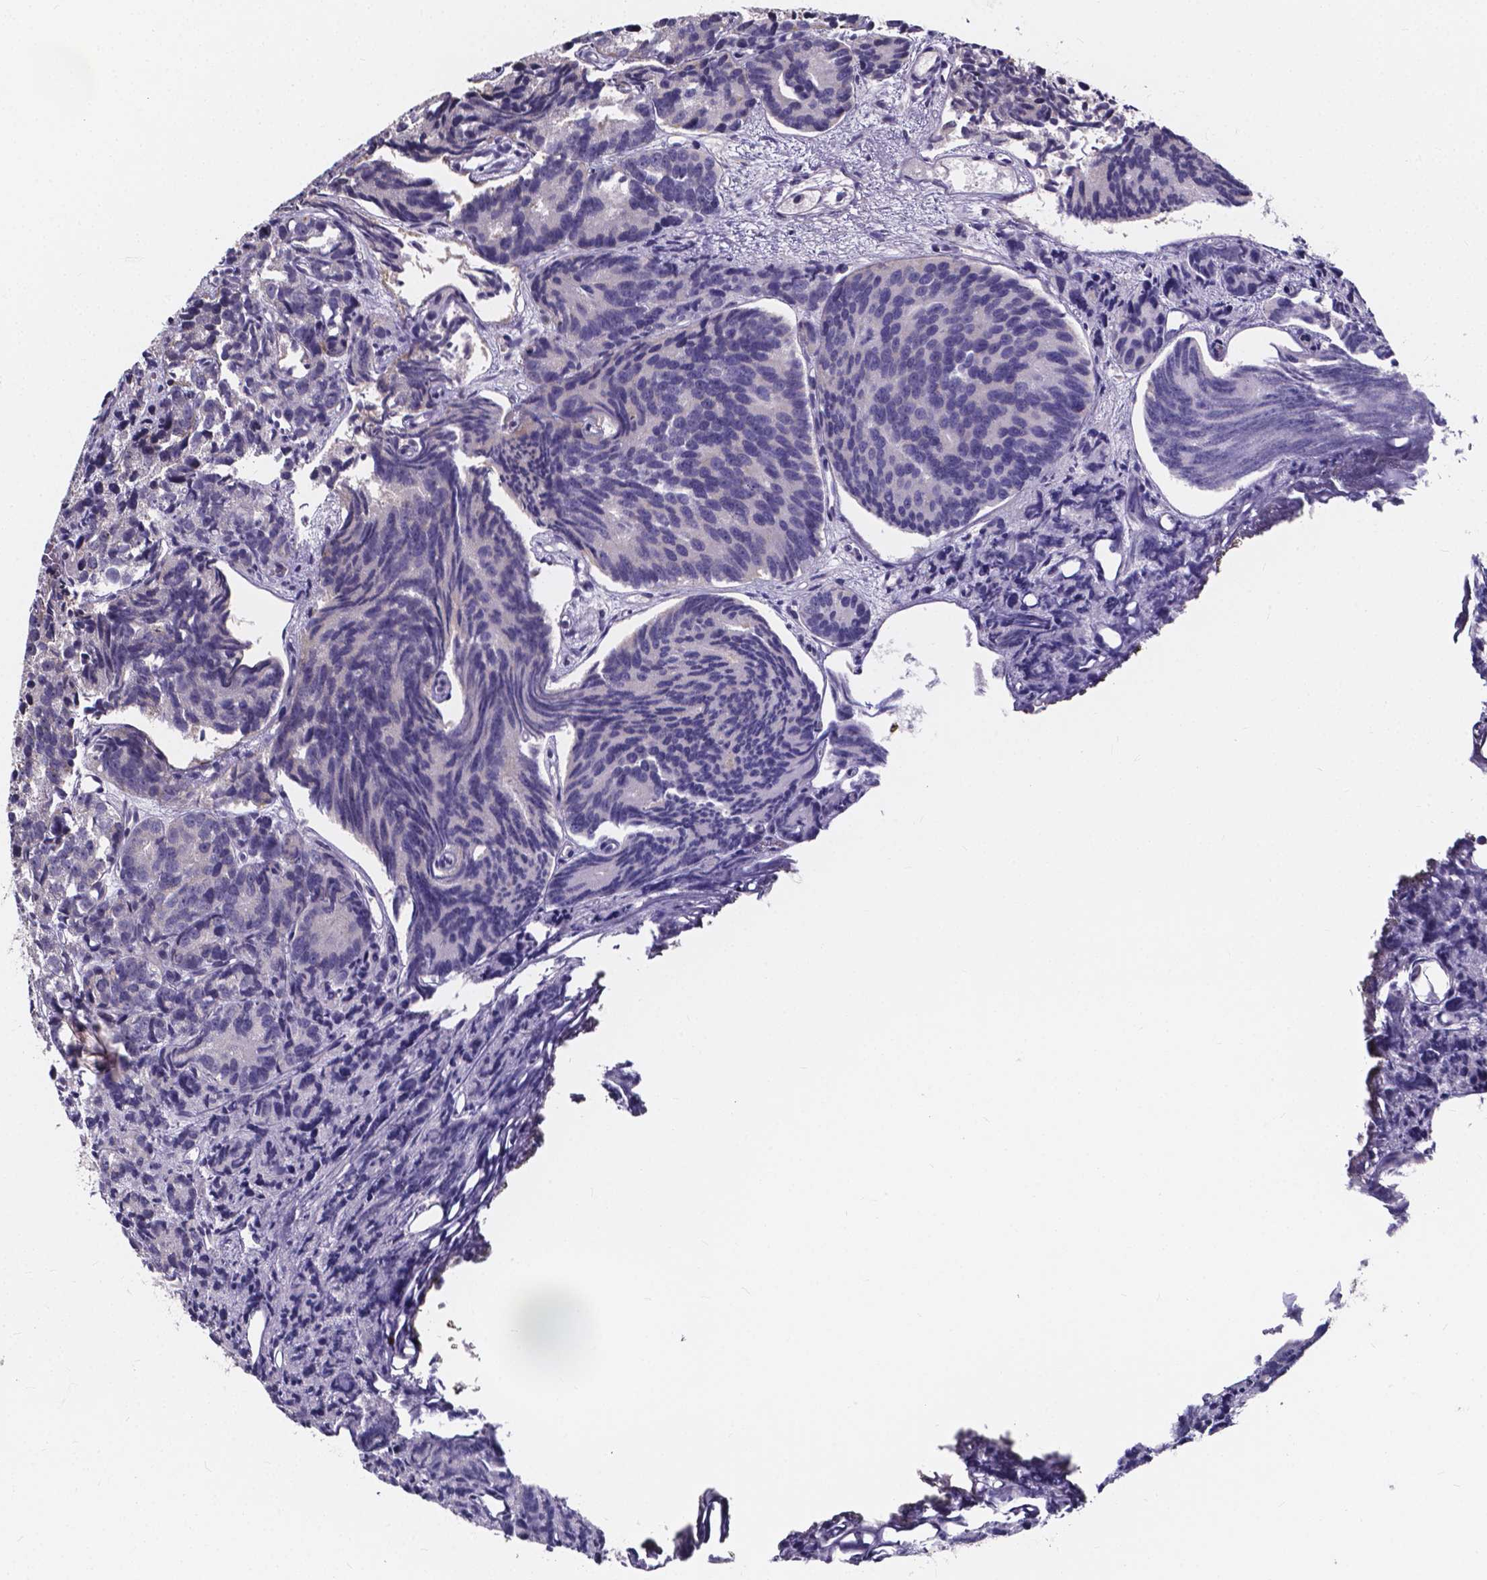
{"staining": {"intensity": "negative", "quantity": "none", "location": "none"}, "tissue": "prostate cancer", "cell_type": "Tumor cells", "image_type": "cancer", "snomed": [{"axis": "morphology", "description": "Adenocarcinoma, High grade"}, {"axis": "topography", "description": "Prostate"}], "caption": "Tumor cells show no significant protein positivity in prostate cancer.", "gene": "THEMIS", "patient": {"sex": "male", "age": 77}}